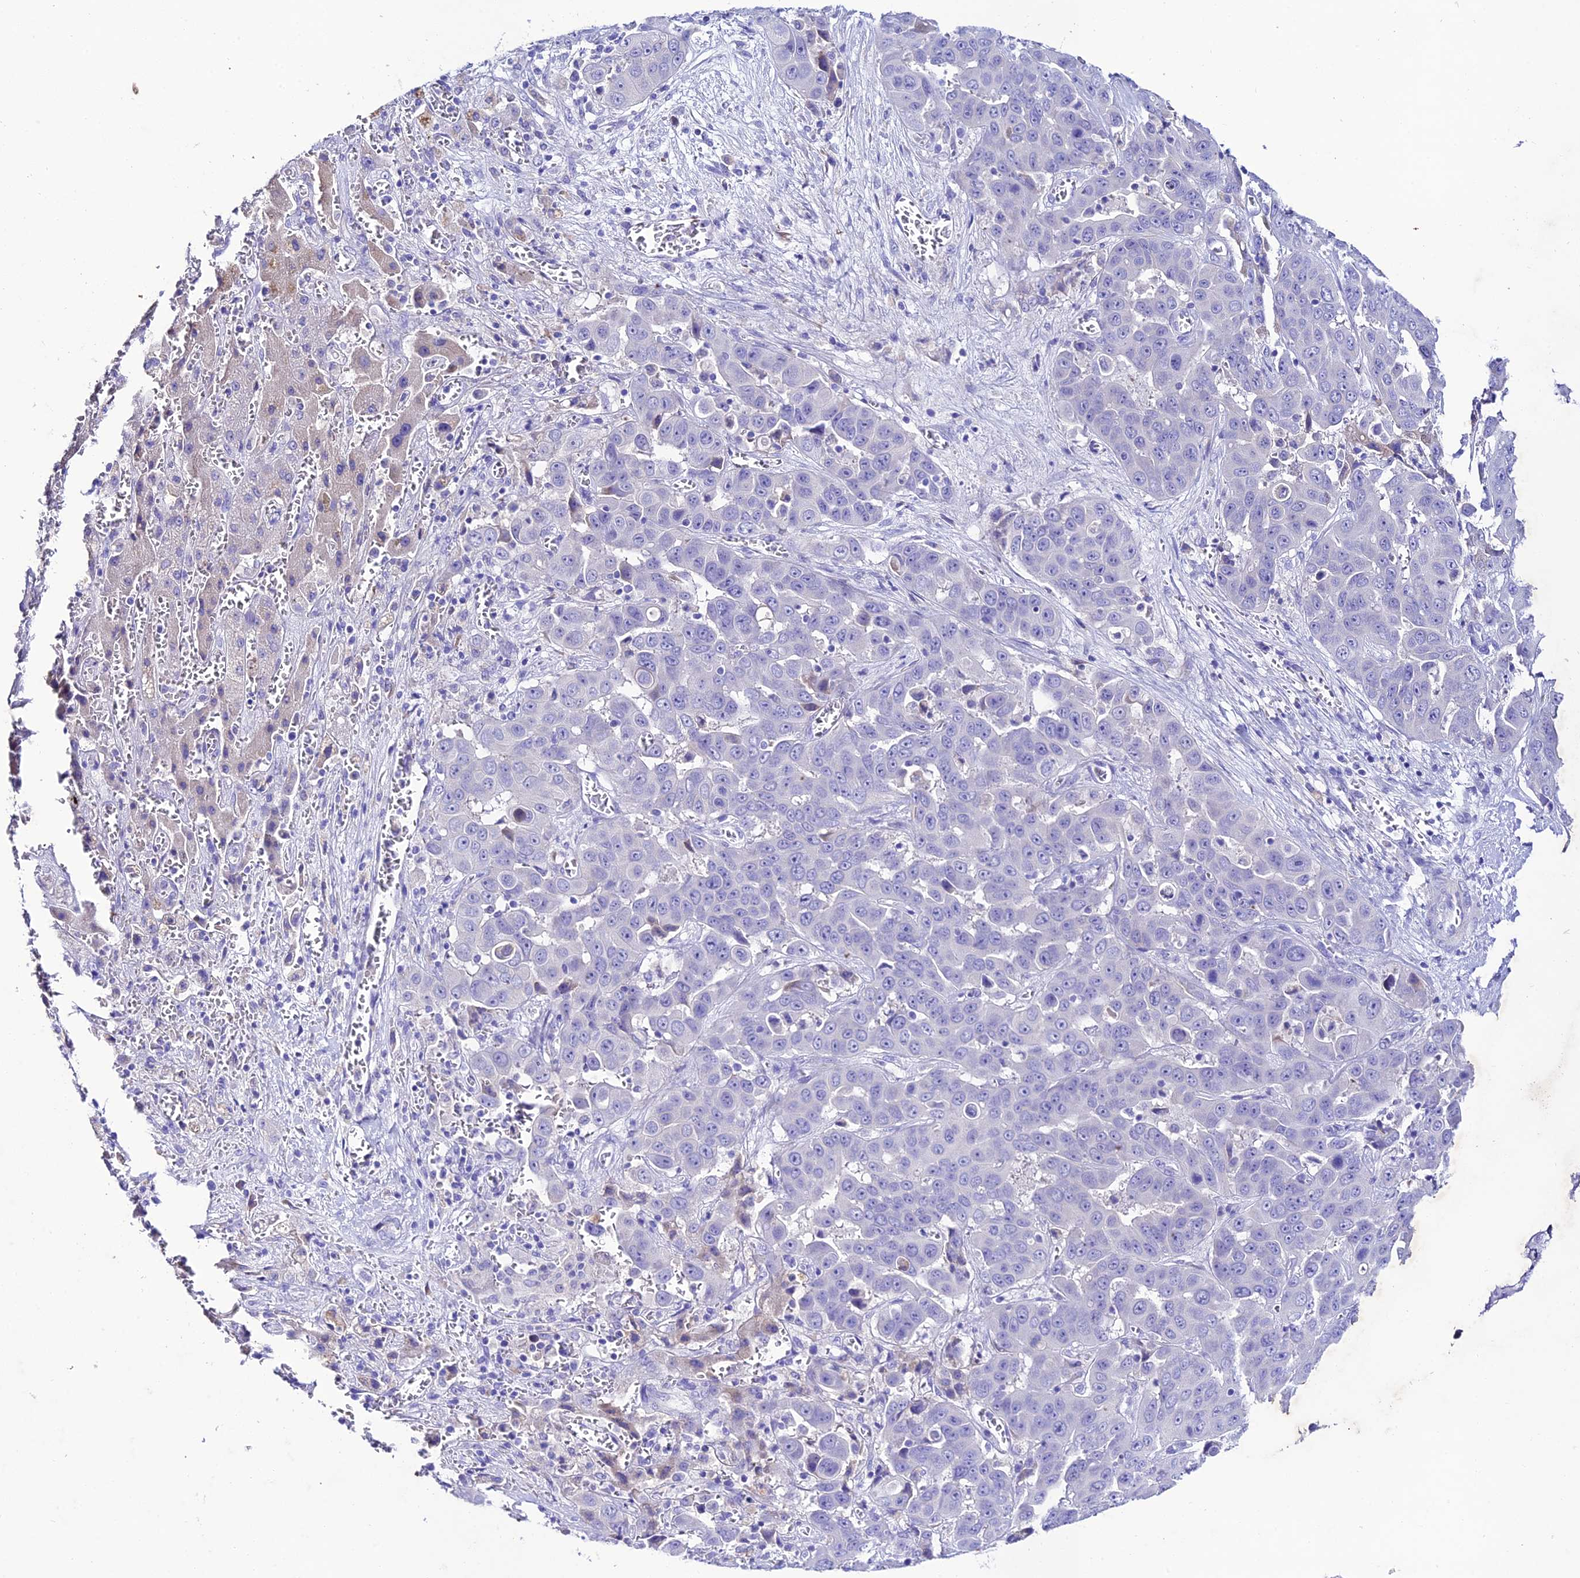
{"staining": {"intensity": "negative", "quantity": "none", "location": "none"}, "tissue": "liver cancer", "cell_type": "Tumor cells", "image_type": "cancer", "snomed": [{"axis": "morphology", "description": "Cholangiocarcinoma"}, {"axis": "topography", "description": "Liver"}], "caption": "IHC image of neoplastic tissue: cholangiocarcinoma (liver) stained with DAB (3,3'-diaminobenzidine) reveals no significant protein positivity in tumor cells.", "gene": "NLRP6", "patient": {"sex": "female", "age": 52}}